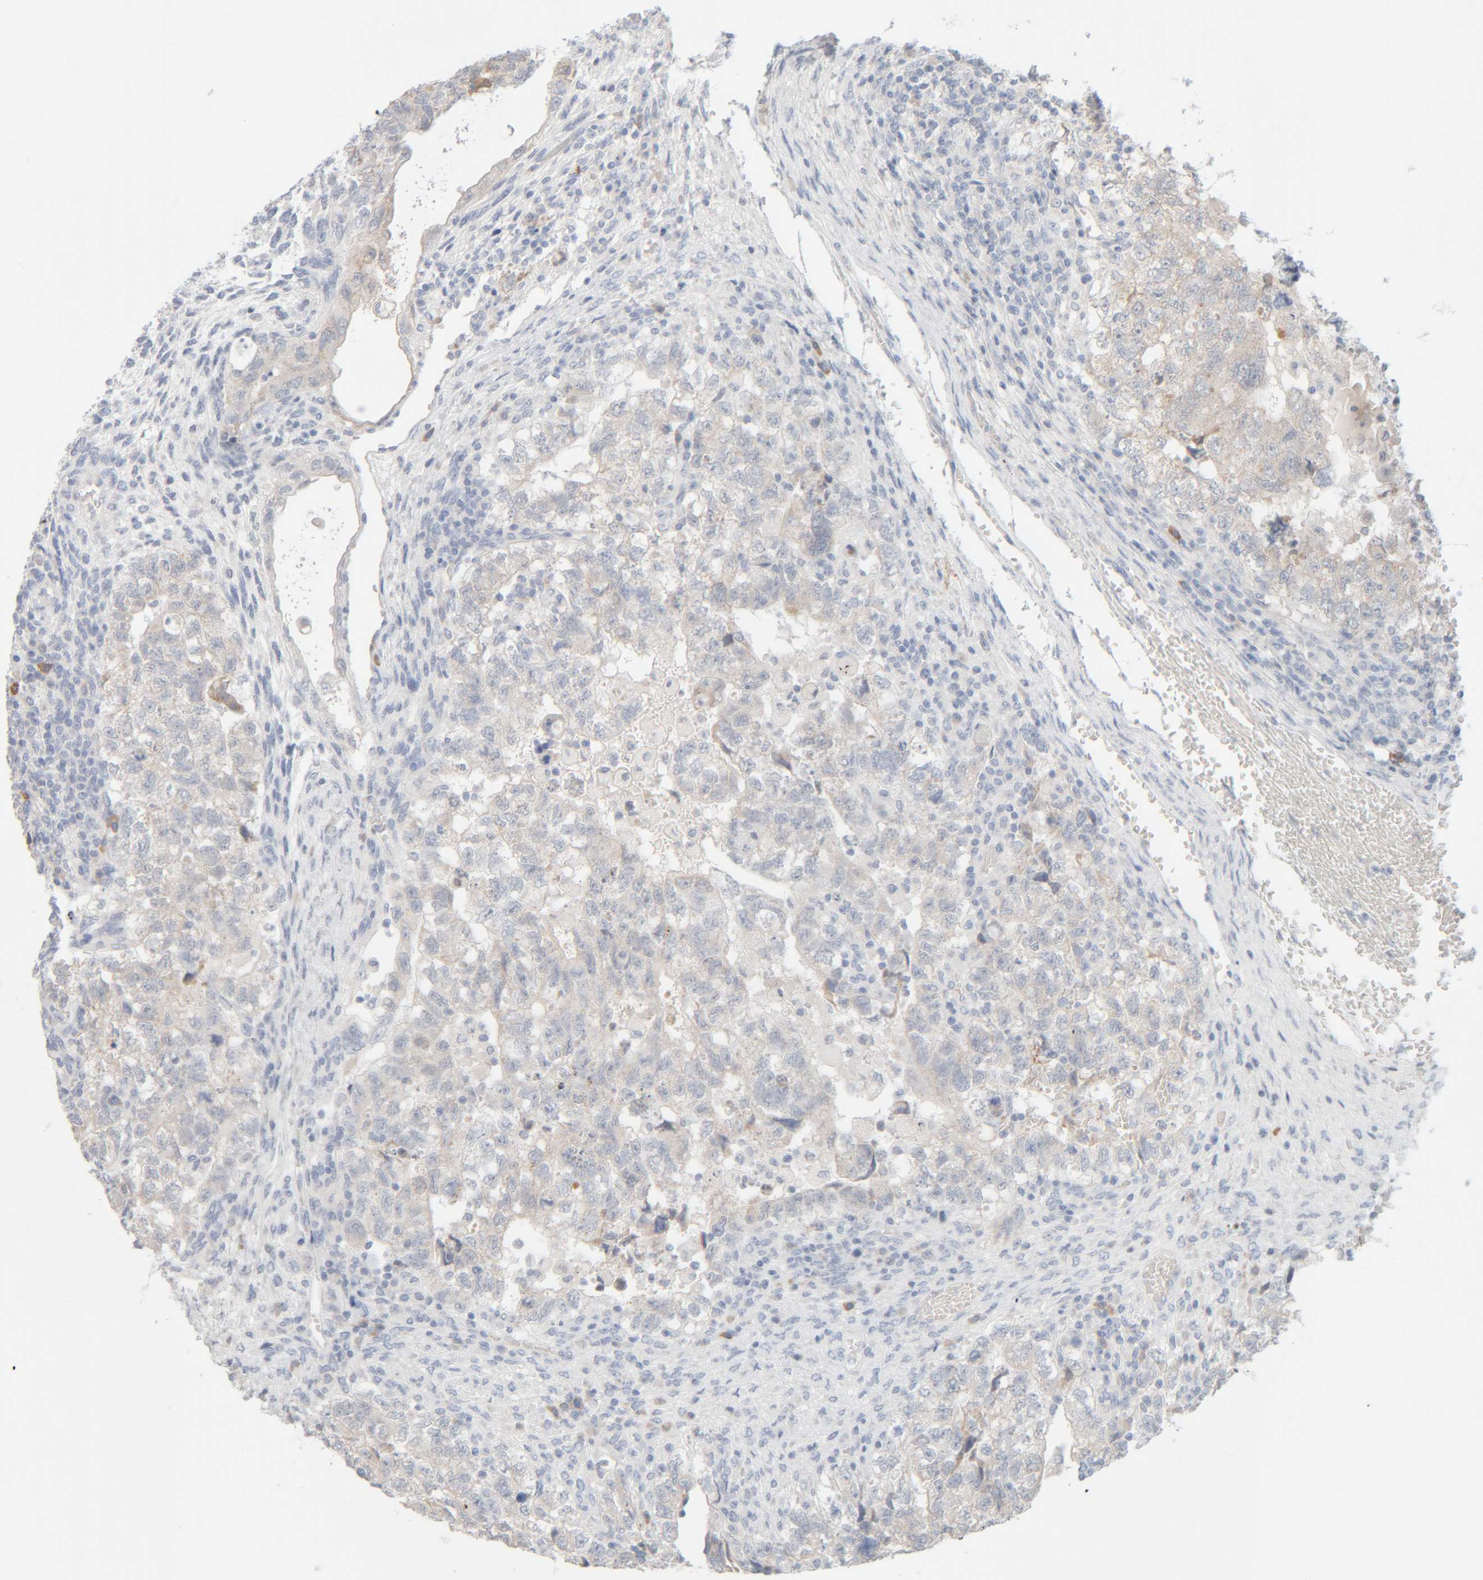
{"staining": {"intensity": "negative", "quantity": "none", "location": "none"}, "tissue": "testis cancer", "cell_type": "Tumor cells", "image_type": "cancer", "snomed": [{"axis": "morphology", "description": "Carcinoma, Embryonal, NOS"}, {"axis": "topography", "description": "Testis"}], "caption": "This is an immunohistochemistry (IHC) histopathology image of human testis embryonal carcinoma. There is no expression in tumor cells.", "gene": "RIDA", "patient": {"sex": "male", "age": 36}}